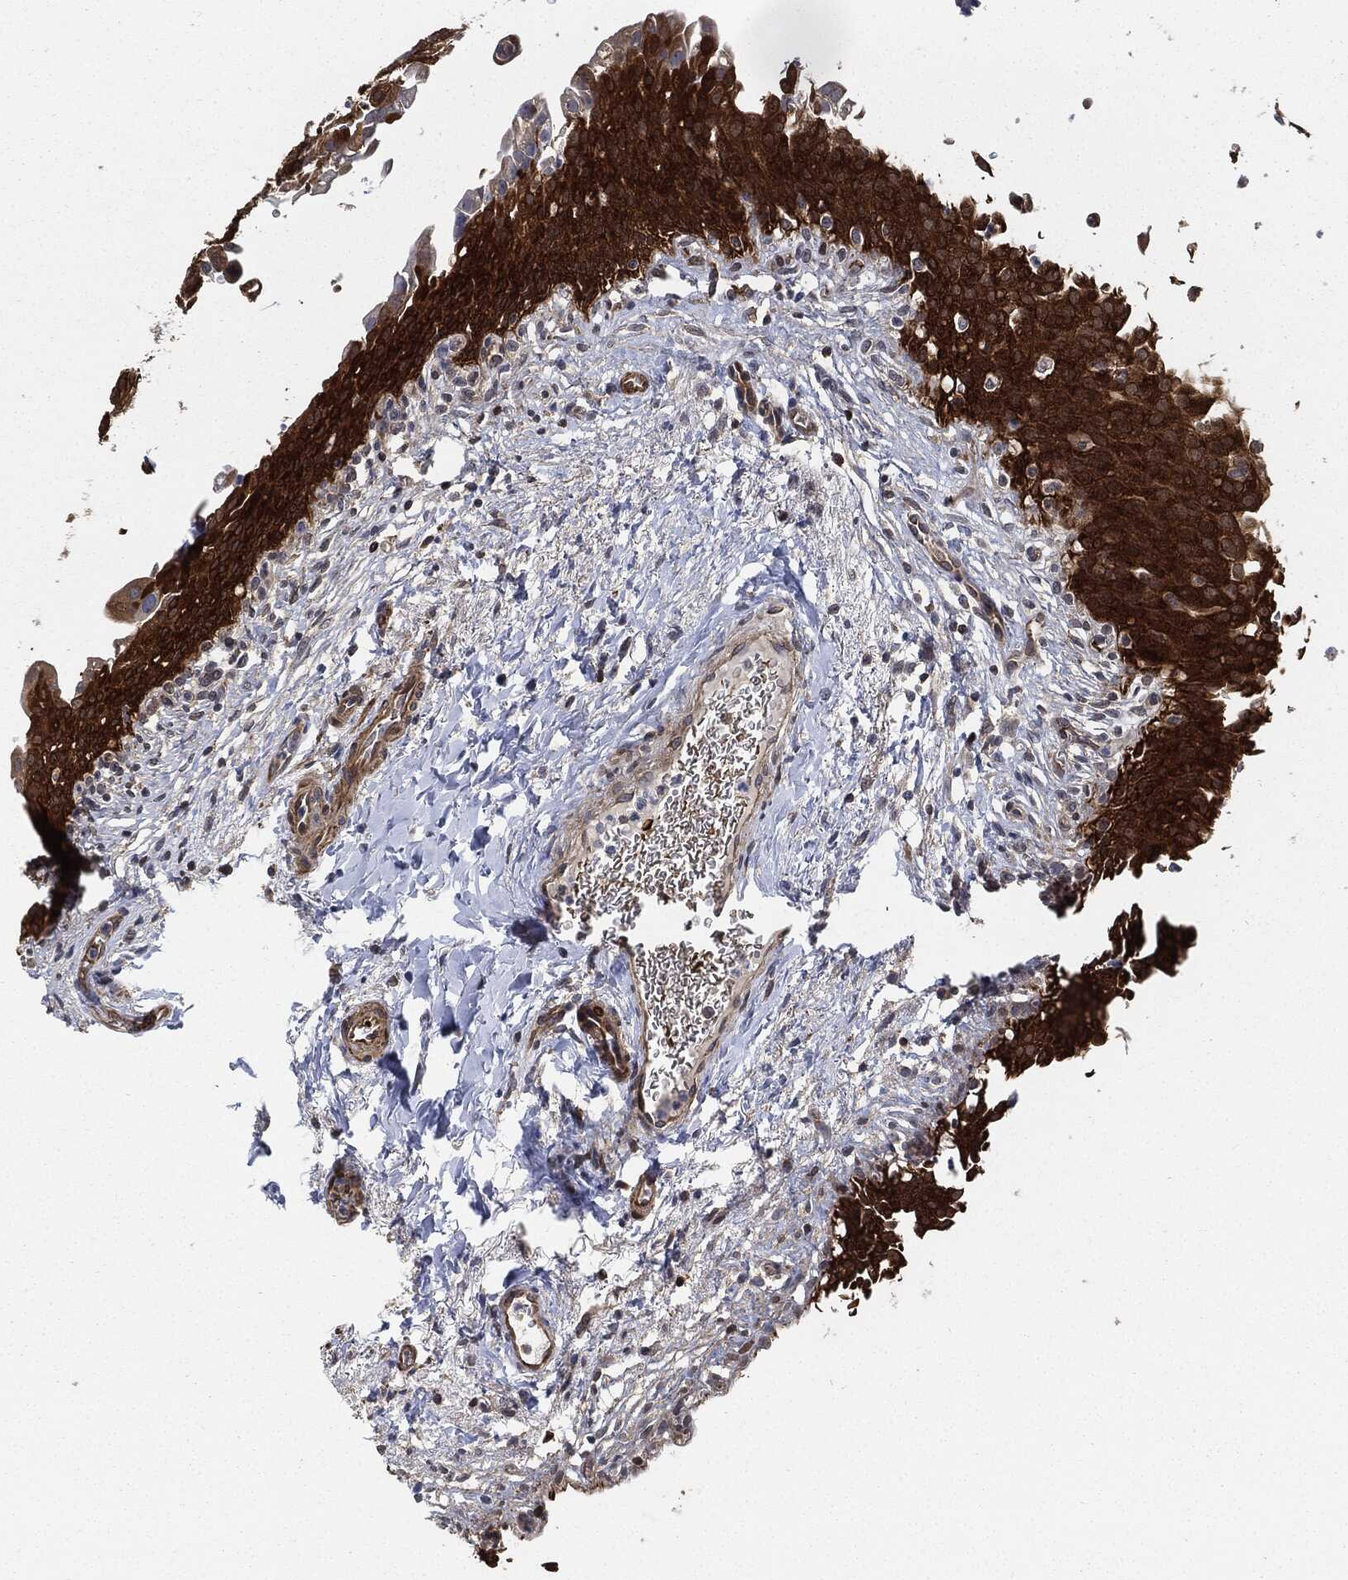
{"staining": {"intensity": "strong", "quantity": ">75%", "location": "cytoplasmic/membranous"}, "tissue": "urinary bladder", "cell_type": "Urothelial cells", "image_type": "normal", "snomed": [{"axis": "morphology", "description": "Normal tissue, NOS"}, {"axis": "topography", "description": "Urinary bladder"}], "caption": "Protein staining by IHC reveals strong cytoplasmic/membranous positivity in about >75% of urothelial cells in benign urinary bladder. (Brightfield microscopy of DAB IHC at high magnification).", "gene": "PRDX2", "patient": {"sex": "female", "age": 60}}